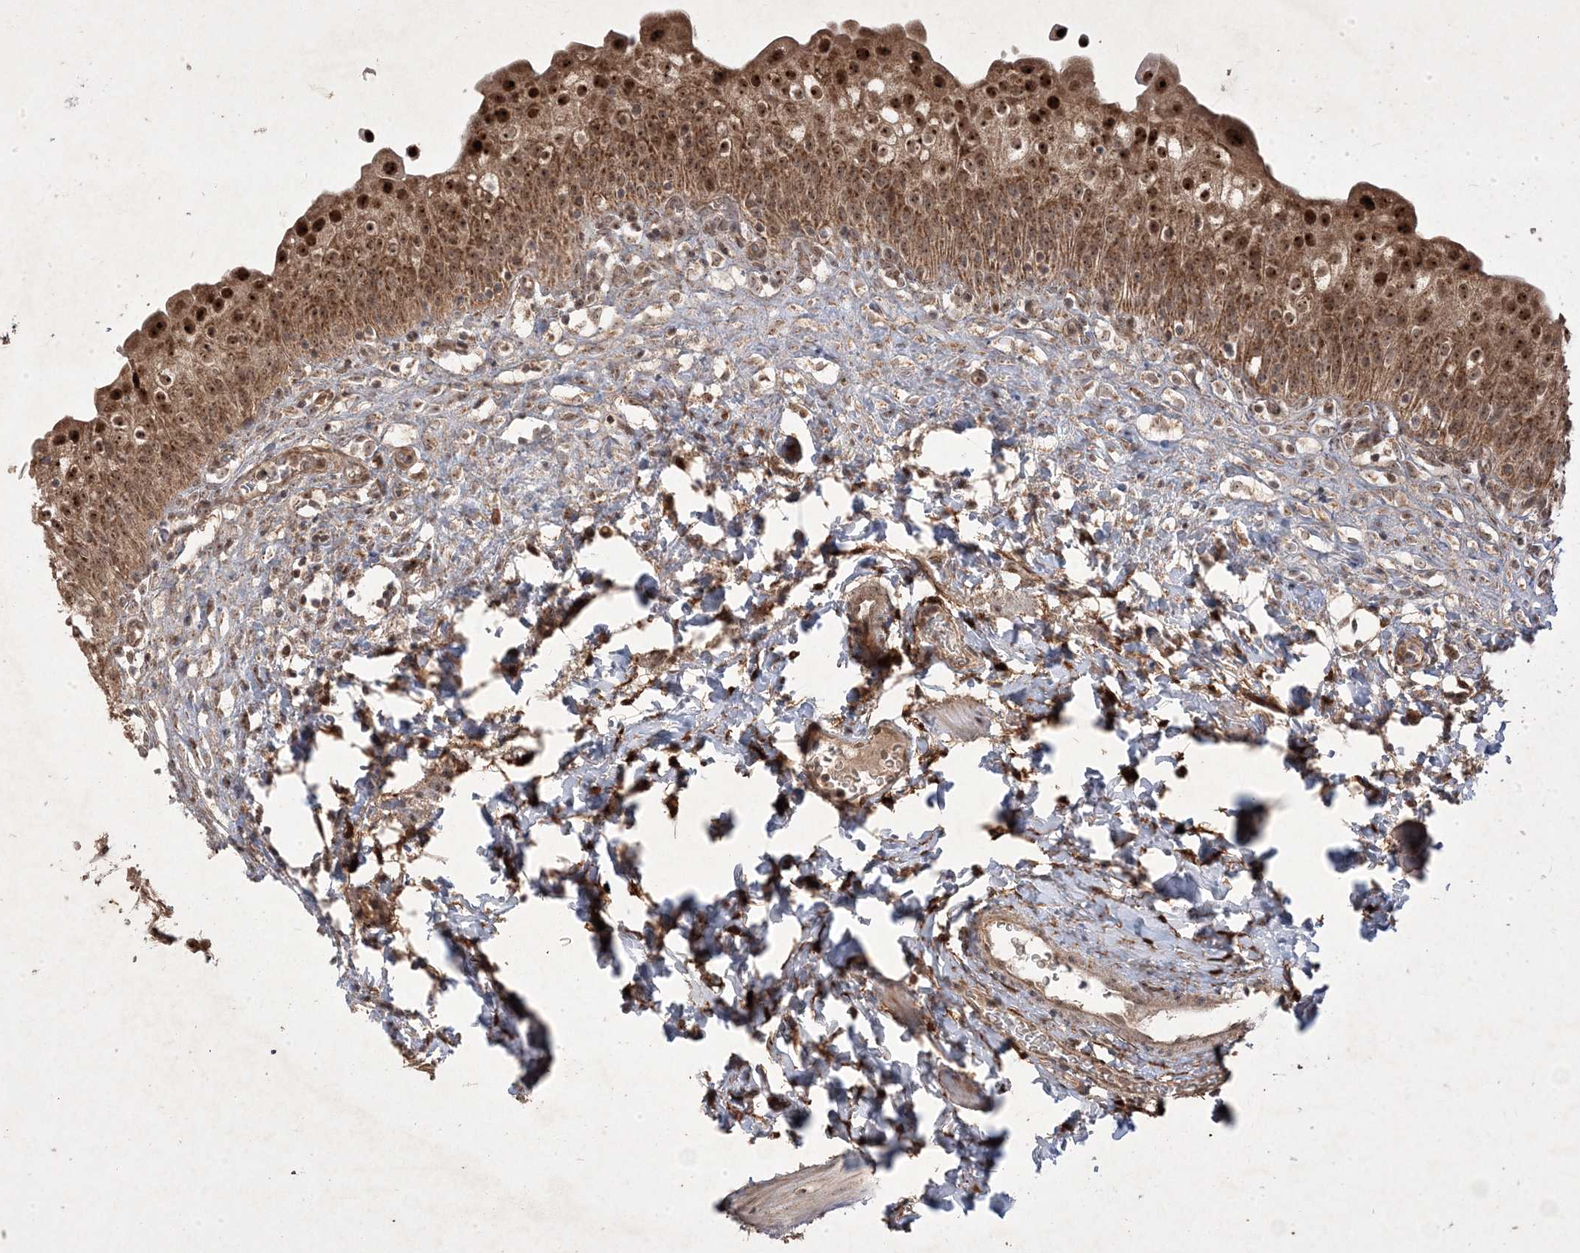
{"staining": {"intensity": "strong", "quantity": ">75%", "location": "cytoplasmic/membranous,nuclear"}, "tissue": "urinary bladder", "cell_type": "Urothelial cells", "image_type": "normal", "snomed": [{"axis": "morphology", "description": "Normal tissue, NOS"}, {"axis": "topography", "description": "Urinary bladder"}], "caption": "Urothelial cells exhibit high levels of strong cytoplasmic/membranous,nuclear staining in approximately >75% of cells in benign human urinary bladder.", "gene": "PLEKHM2", "patient": {"sex": "male", "age": 55}}